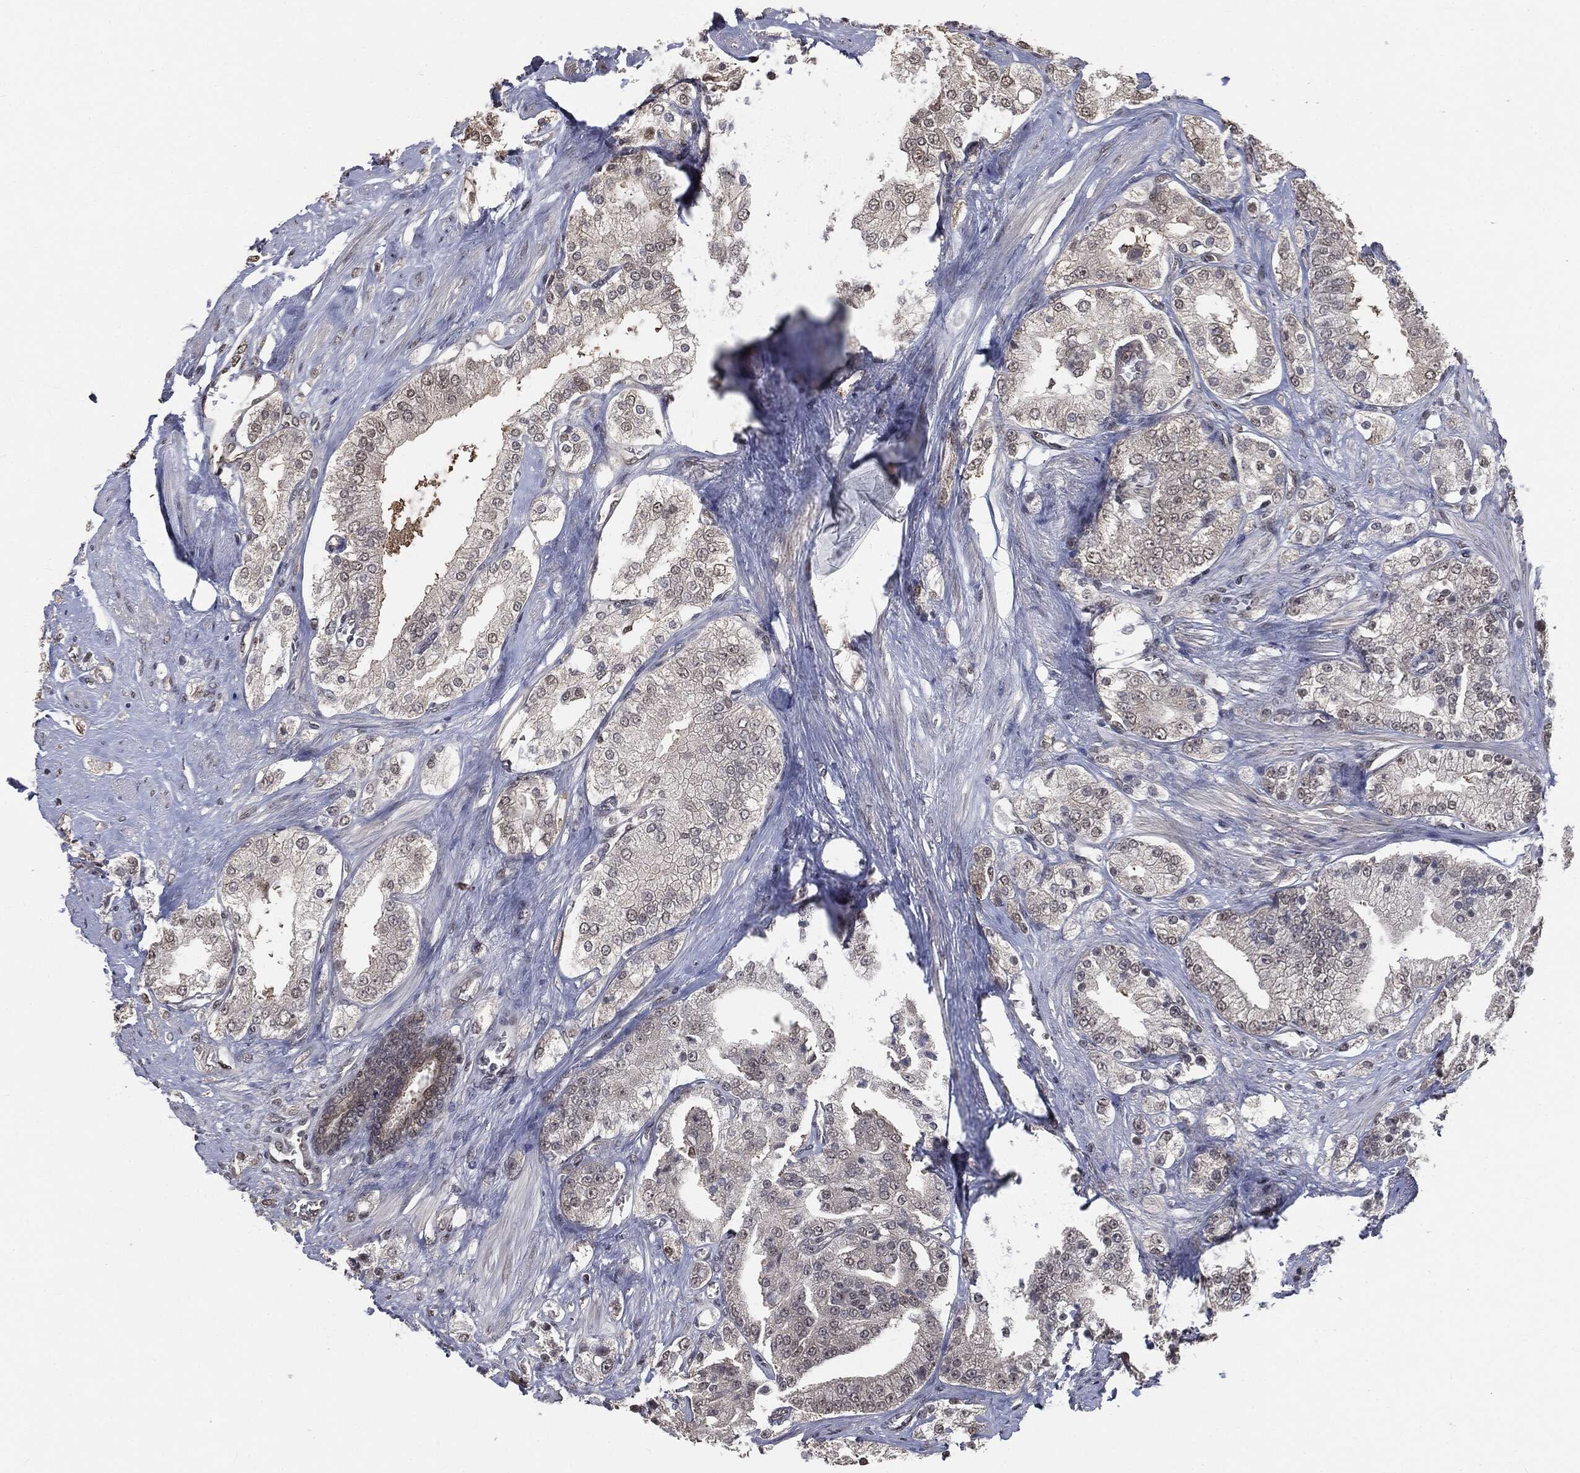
{"staining": {"intensity": "negative", "quantity": "none", "location": "none"}, "tissue": "prostate cancer", "cell_type": "Tumor cells", "image_type": "cancer", "snomed": [{"axis": "morphology", "description": "Adenocarcinoma, NOS"}, {"axis": "topography", "description": "Prostate and seminal vesicle, NOS"}, {"axis": "topography", "description": "Prostate"}], "caption": "Immunohistochemistry micrograph of neoplastic tissue: adenocarcinoma (prostate) stained with DAB (3,3'-diaminobenzidine) reveals no significant protein expression in tumor cells.", "gene": "SHLD2", "patient": {"sex": "male", "age": 67}}